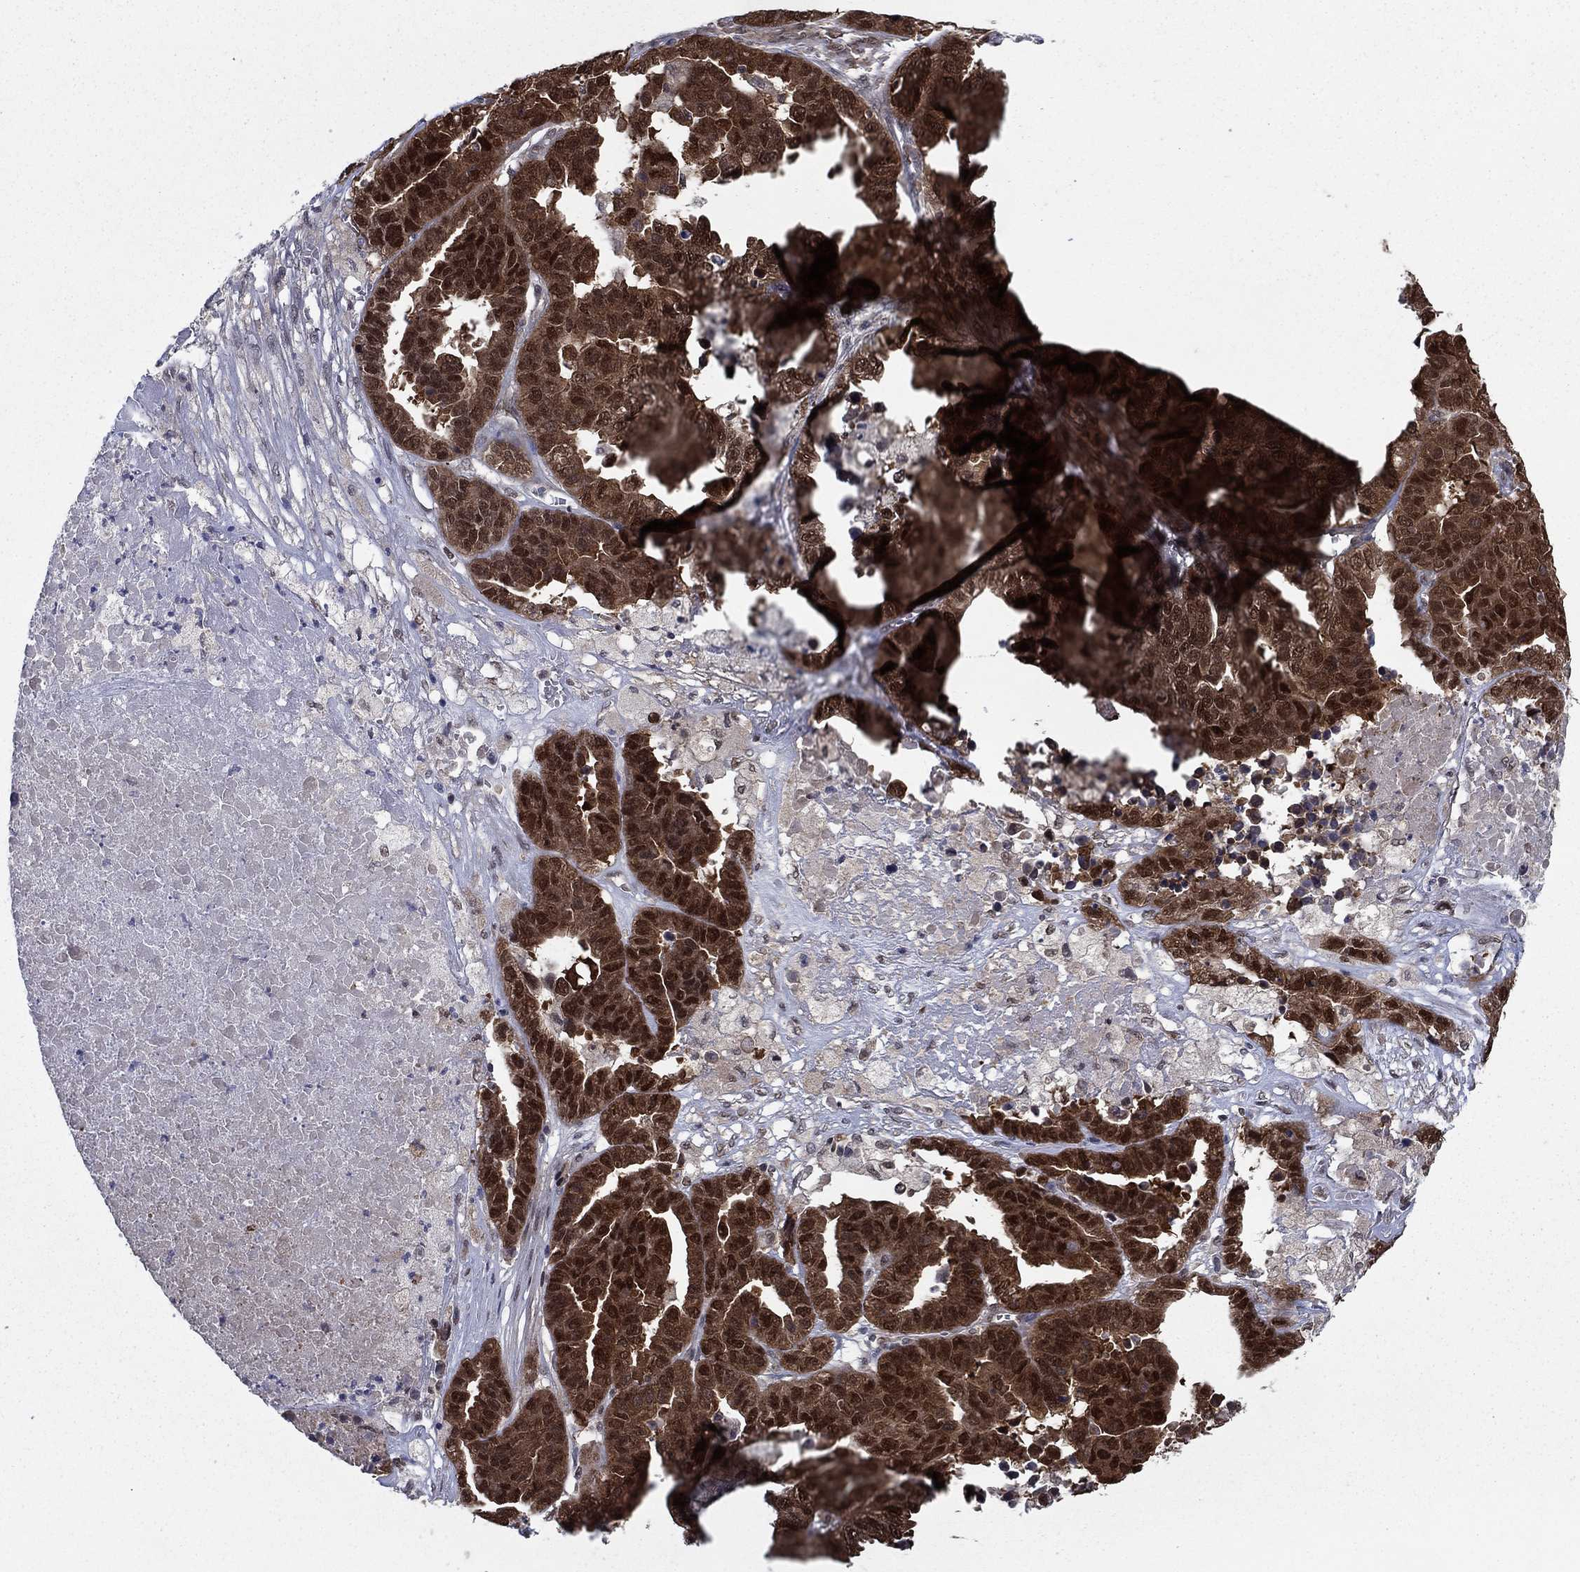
{"staining": {"intensity": "strong", "quantity": ">75%", "location": "cytoplasmic/membranous,nuclear"}, "tissue": "ovarian cancer", "cell_type": "Tumor cells", "image_type": "cancer", "snomed": [{"axis": "morphology", "description": "Cystadenocarcinoma, serous, NOS"}, {"axis": "topography", "description": "Ovary"}], "caption": "A micrograph showing strong cytoplasmic/membranous and nuclear staining in approximately >75% of tumor cells in serous cystadenocarcinoma (ovarian), as visualized by brown immunohistochemical staining.", "gene": "FKBP4", "patient": {"sex": "female", "age": 87}}